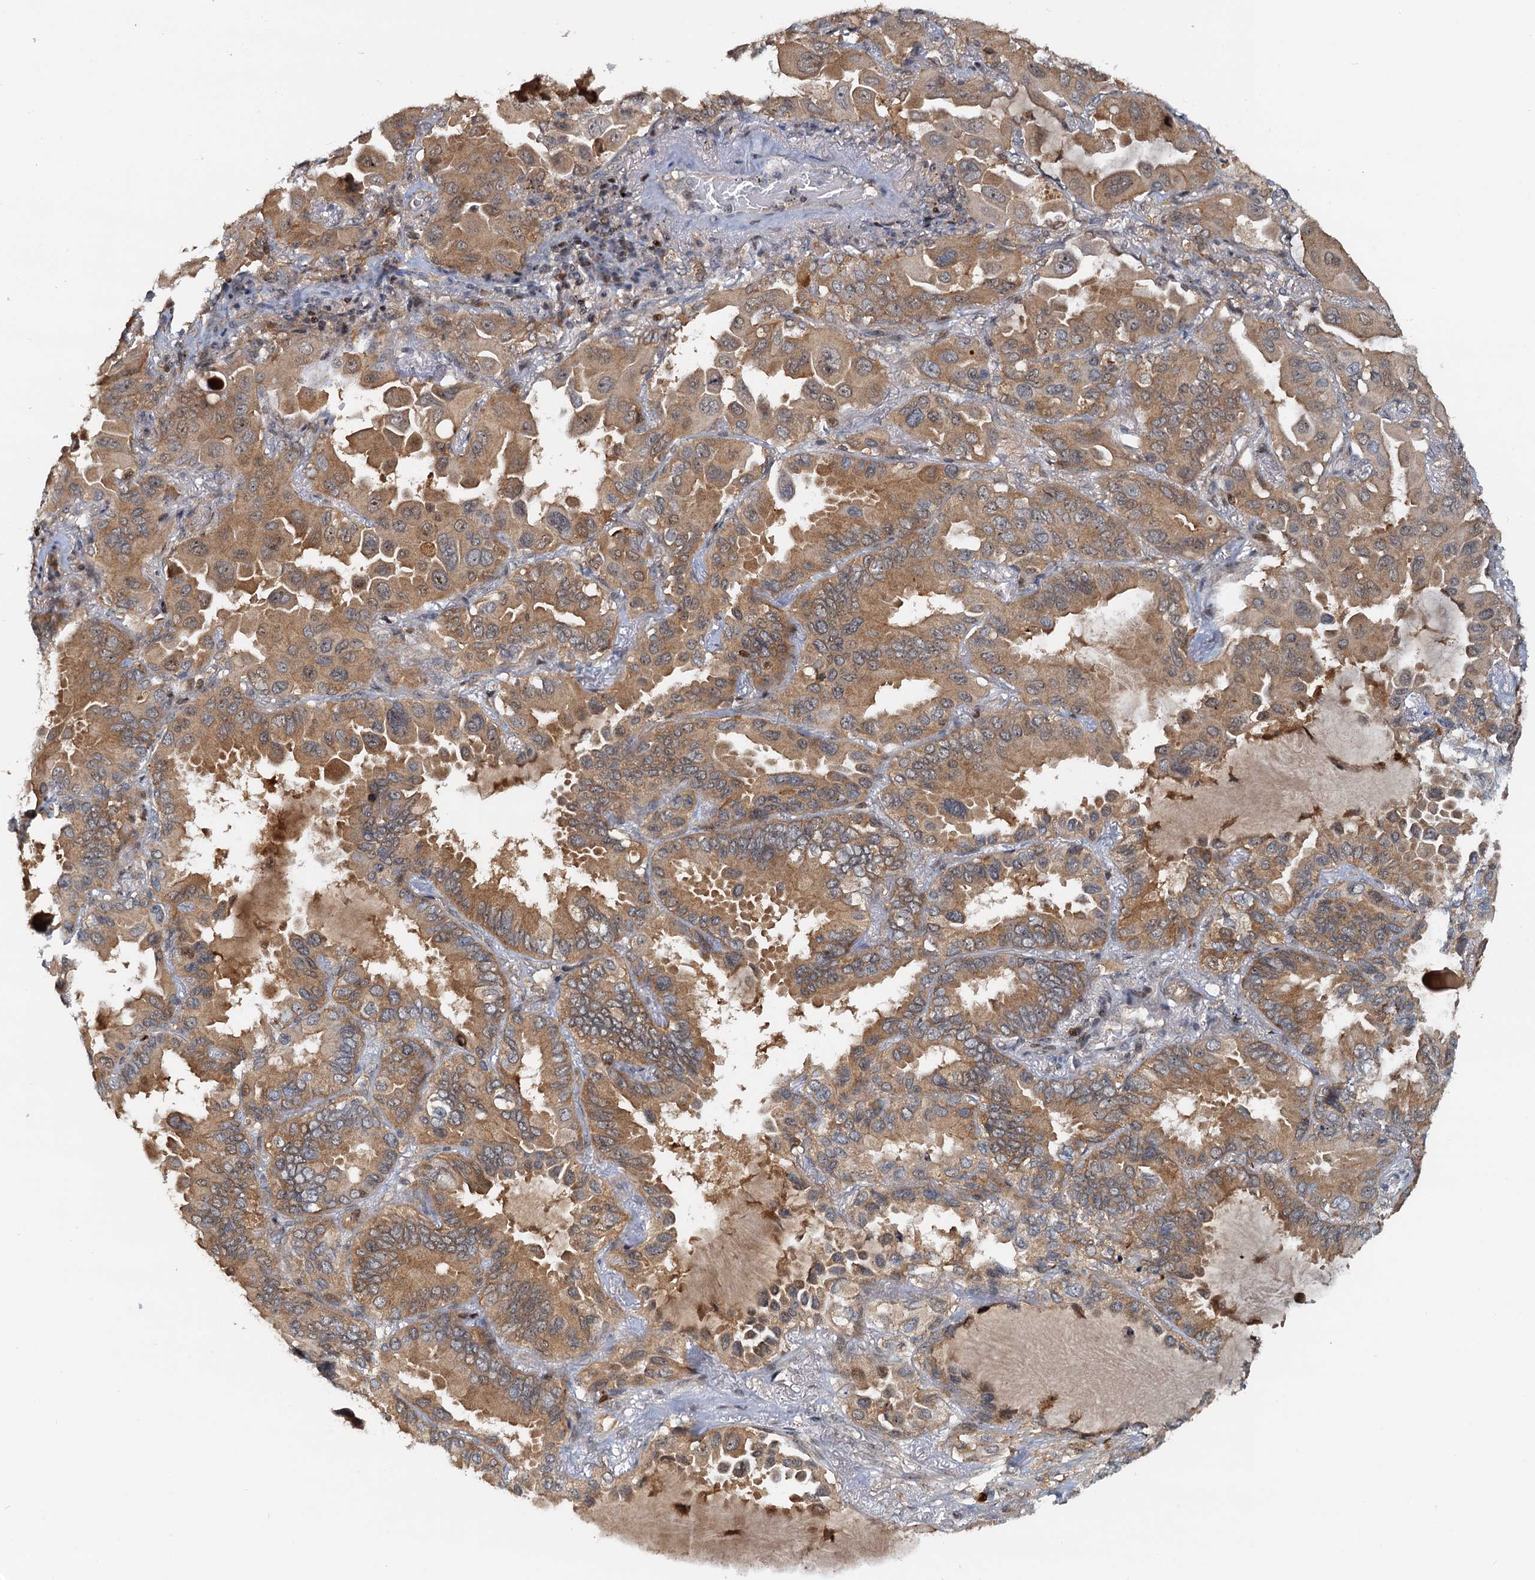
{"staining": {"intensity": "moderate", "quantity": ">75%", "location": "cytoplasmic/membranous"}, "tissue": "lung cancer", "cell_type": "Tumor cells", "image_type": "cancer", "snomed": [{"axis": "morphology", "description": "Adenocarcinoma, NOS"}, {"axis": "topography", "description": "Lung"}], "caption": "A brown stain labels moderate cytoplasmic/membranous staining of a protein in human adenocarcinoma (lung) tumor cells.", "gene": "TOLLIP", "patient": {"sex": "male", "age": 64}}